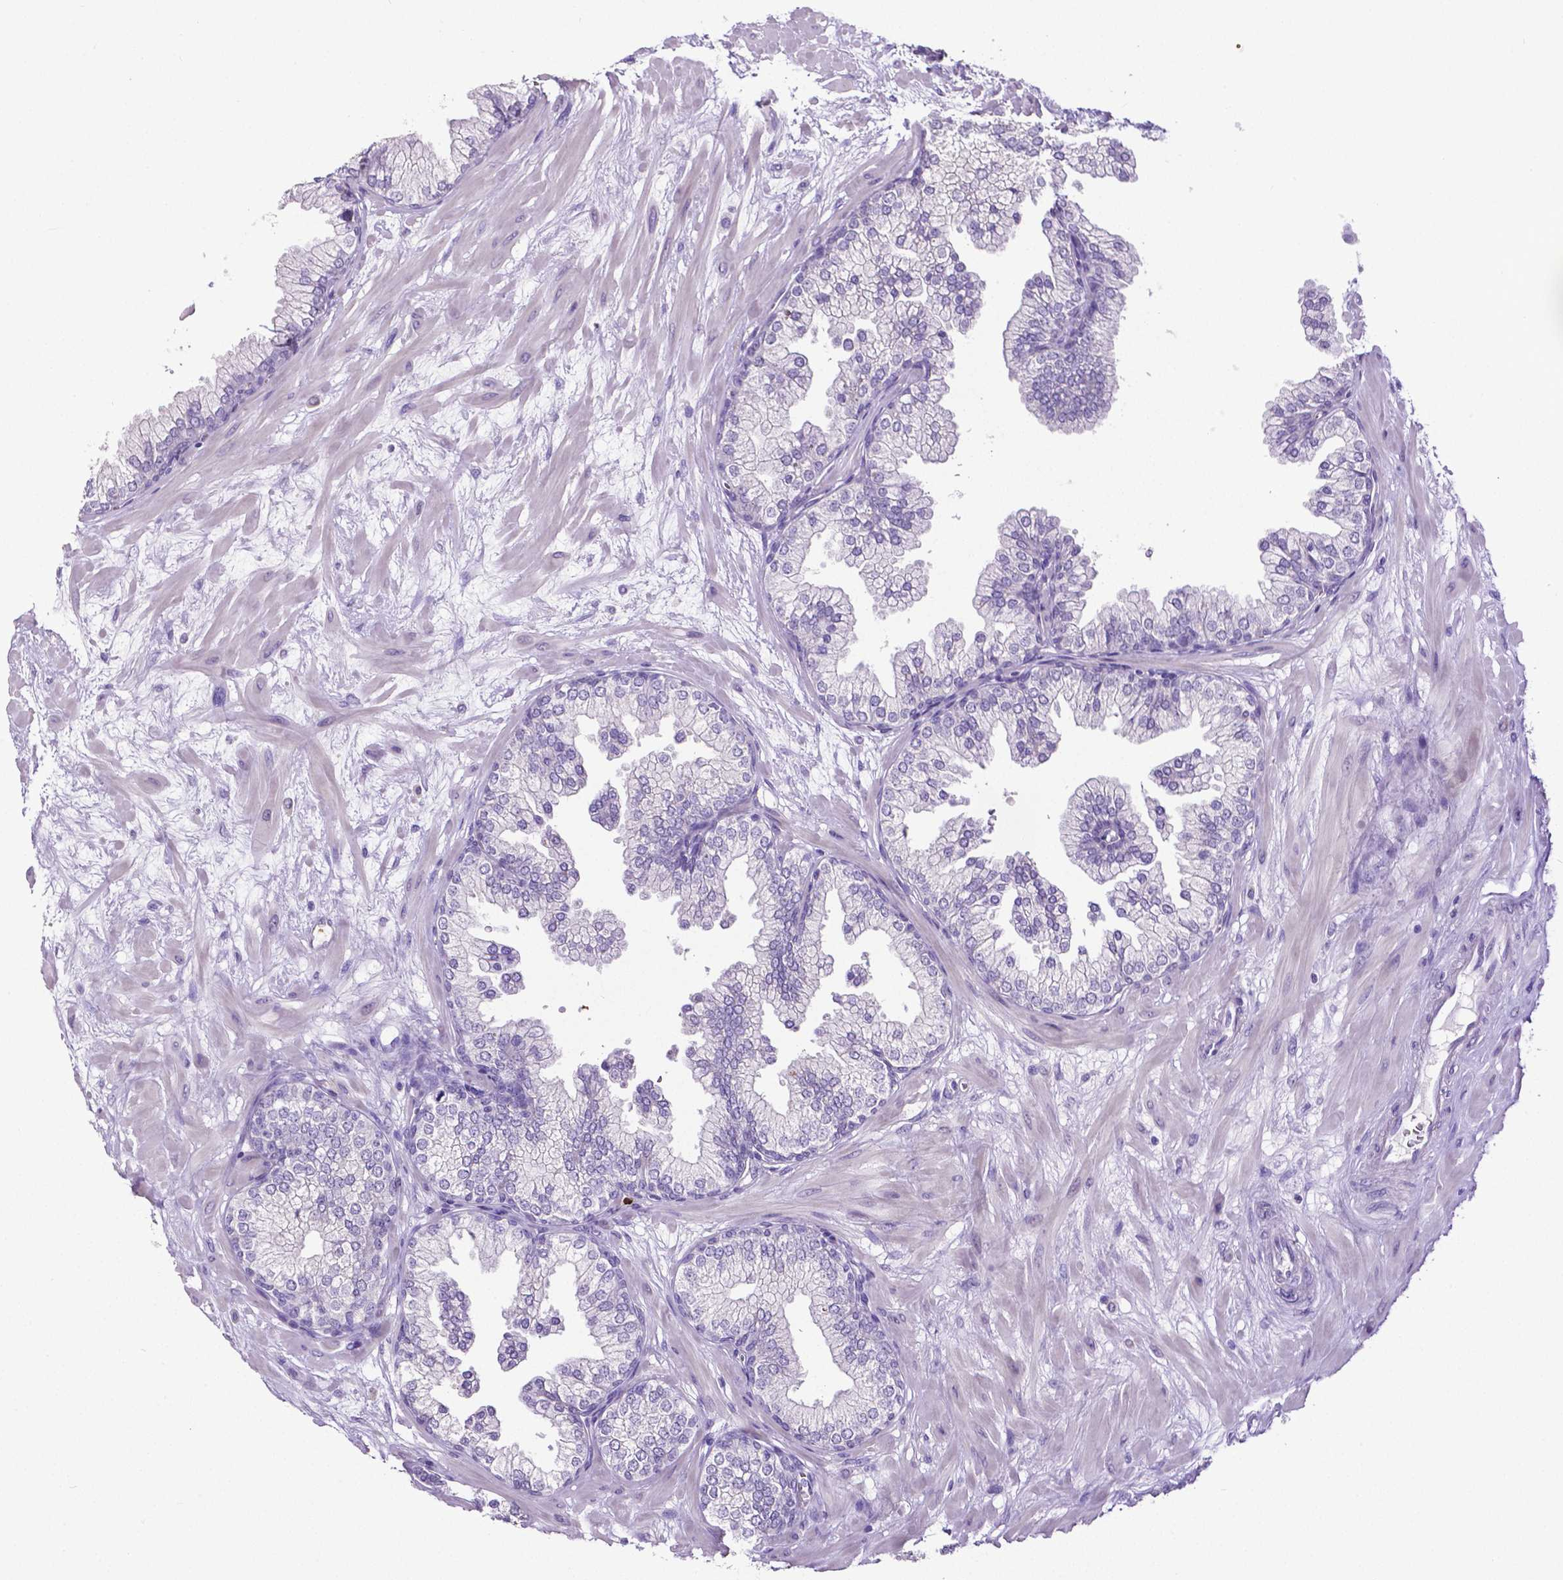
{"staining": {"intensity": "negative", "quantity": "none", "location": "none"}, "tissue": "prostate", "cell_type": "Glandular cells", "image_type": "normal", "snomed": [{"axis": "morphology", "description": "Normal tissue, NOS"}, {"axis": "topography", "description": "Prostate"}, {"axis": "topography", "description": "Peripheral nerve tissue"}], "caption": "High magnification brightfield microscopy of normal prostate stained with DAB (brown) and counterstained with hematoxylin (blue): glandular cells show no significant positivity. (DAB immunohistochemistry visualized using brightfield microscopy, high magnification).", "gene": "MMP9", "patient": {"sex": "male", "age": 61}}